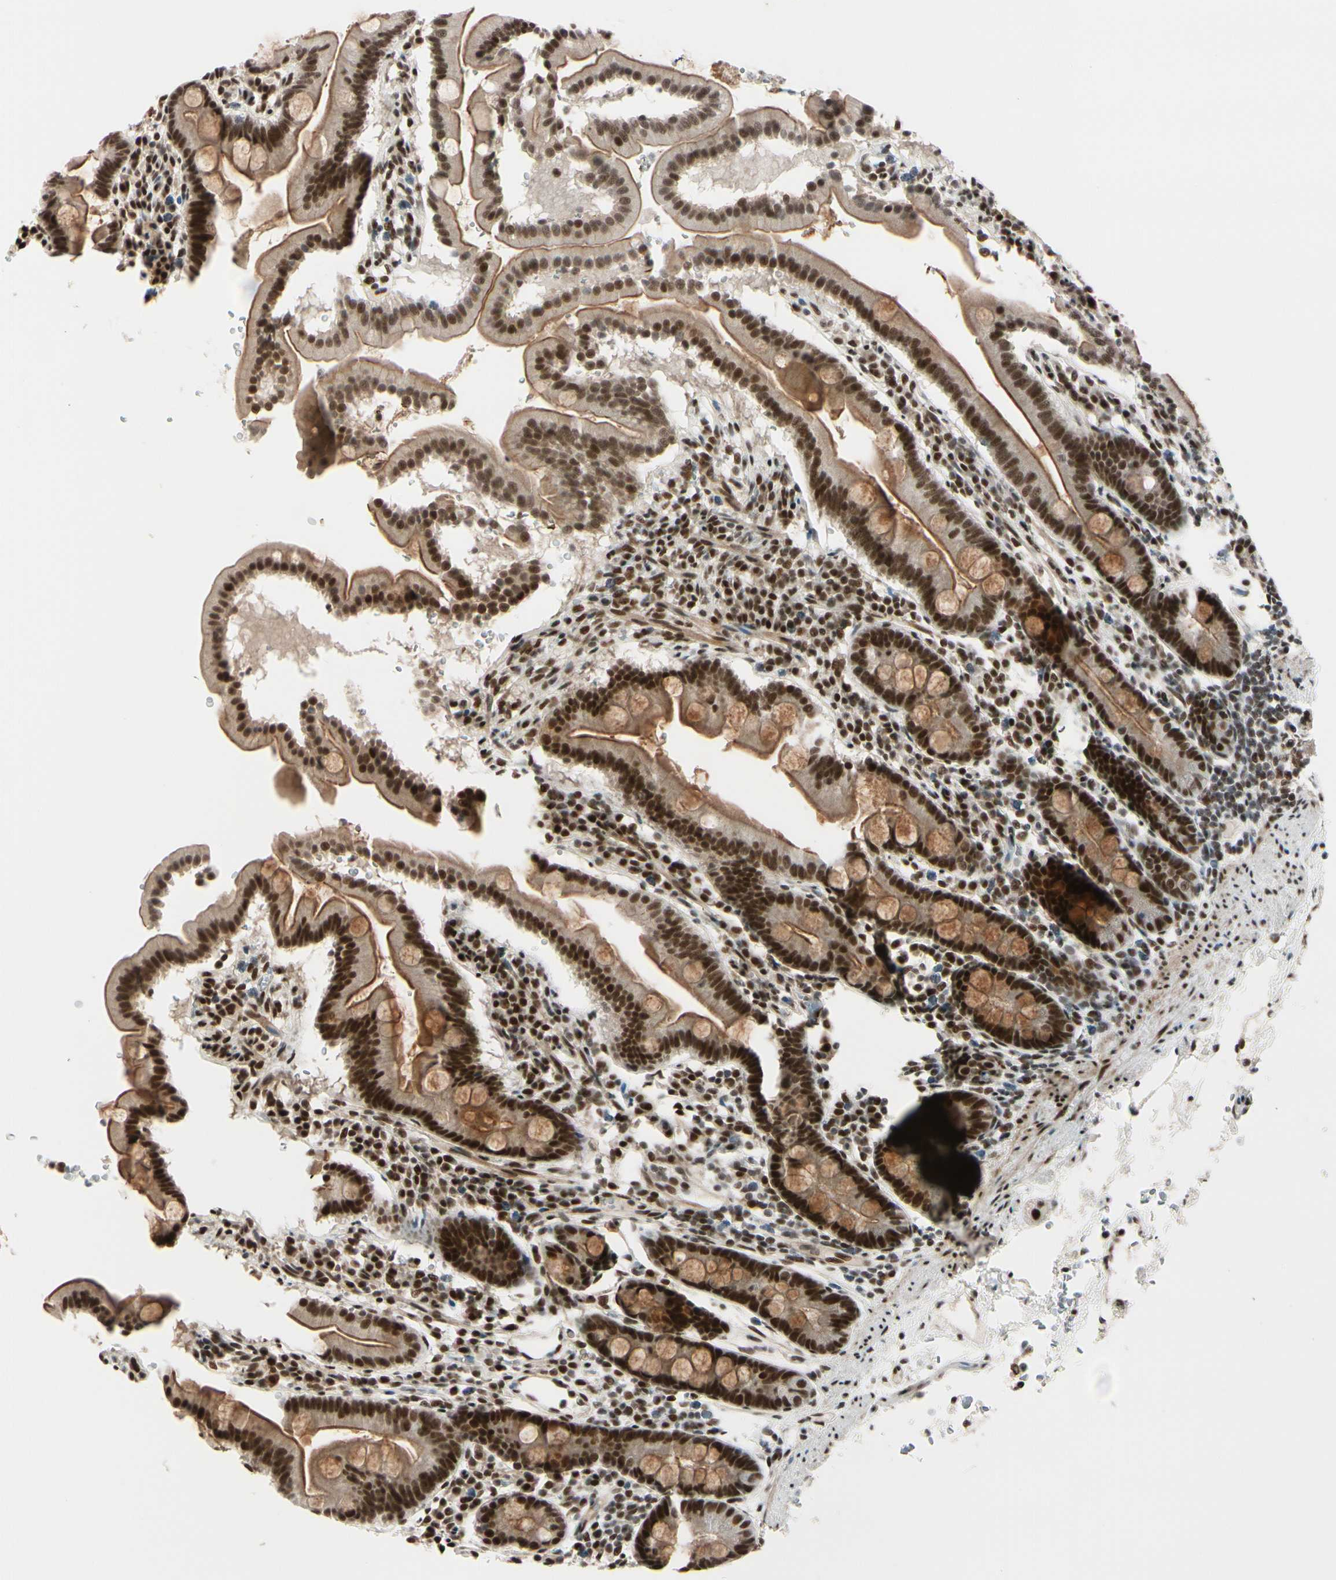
{"staining": {"intensity": "strong", "quantity": ">75%", "location": "cytoplasmic/membranous,nuclear"}, "tissue": "duodenum", "cell_type": "Glandular cells", "image_type": "normal", "snomed": [{"axis": "morphology", "description": "Normal tissue, NOS"}, {"axis": "topography", "description": "Duodenum"}], "caption": "A brown stain labels strong cytoplasmic/membranous,nuclear expression of a protein in glandular cells of normal human duodenum. Nuclei are stained in blue.", "gene": "CHAMP1", "patient": {"sex": "male", "age": 50}}